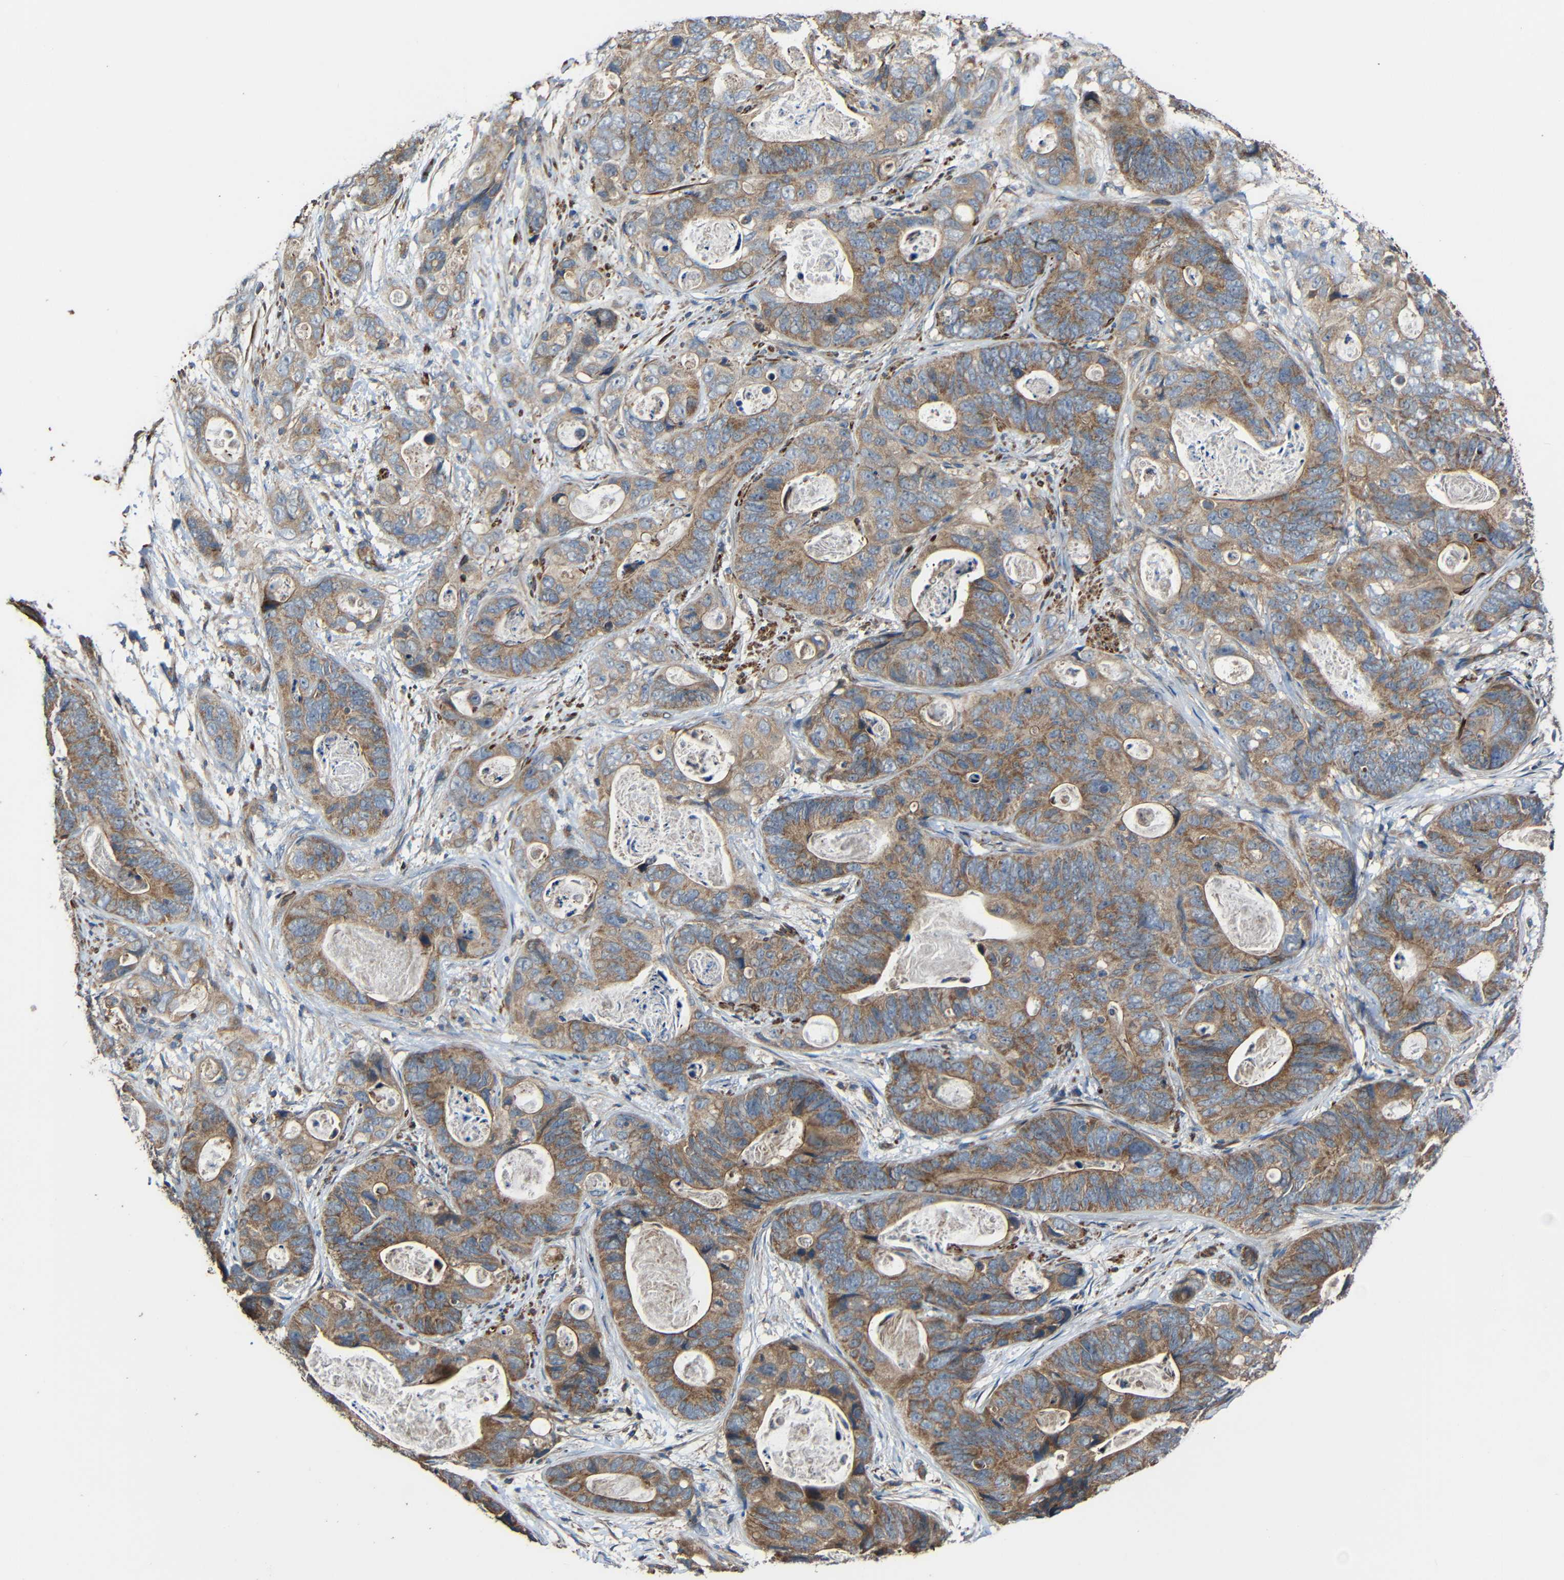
{"staining": {"intensity": "moderate", "quantity": ">75%", "location": "cytoplasmic/membranous"}, "tissue": "stomach cancer", "cell_type": "Tumor cells", "image_type": "cancer", "snomed": [{"axis": "morphology", "description": "Adenocarcinoma, NOS"}, {"axis": "topography", "description": "Stomach"}], "caption": "DAB (3,3'-diaminobenzidine) immunohistochemical staining of adenocarcinoma (stomach) demonstrates moderate cytoplasmic/membranous protein positivity in approximately >75% of tumor cells.", "gene": "RHOT2", "patient": {"sex": "female", "age": 89}}